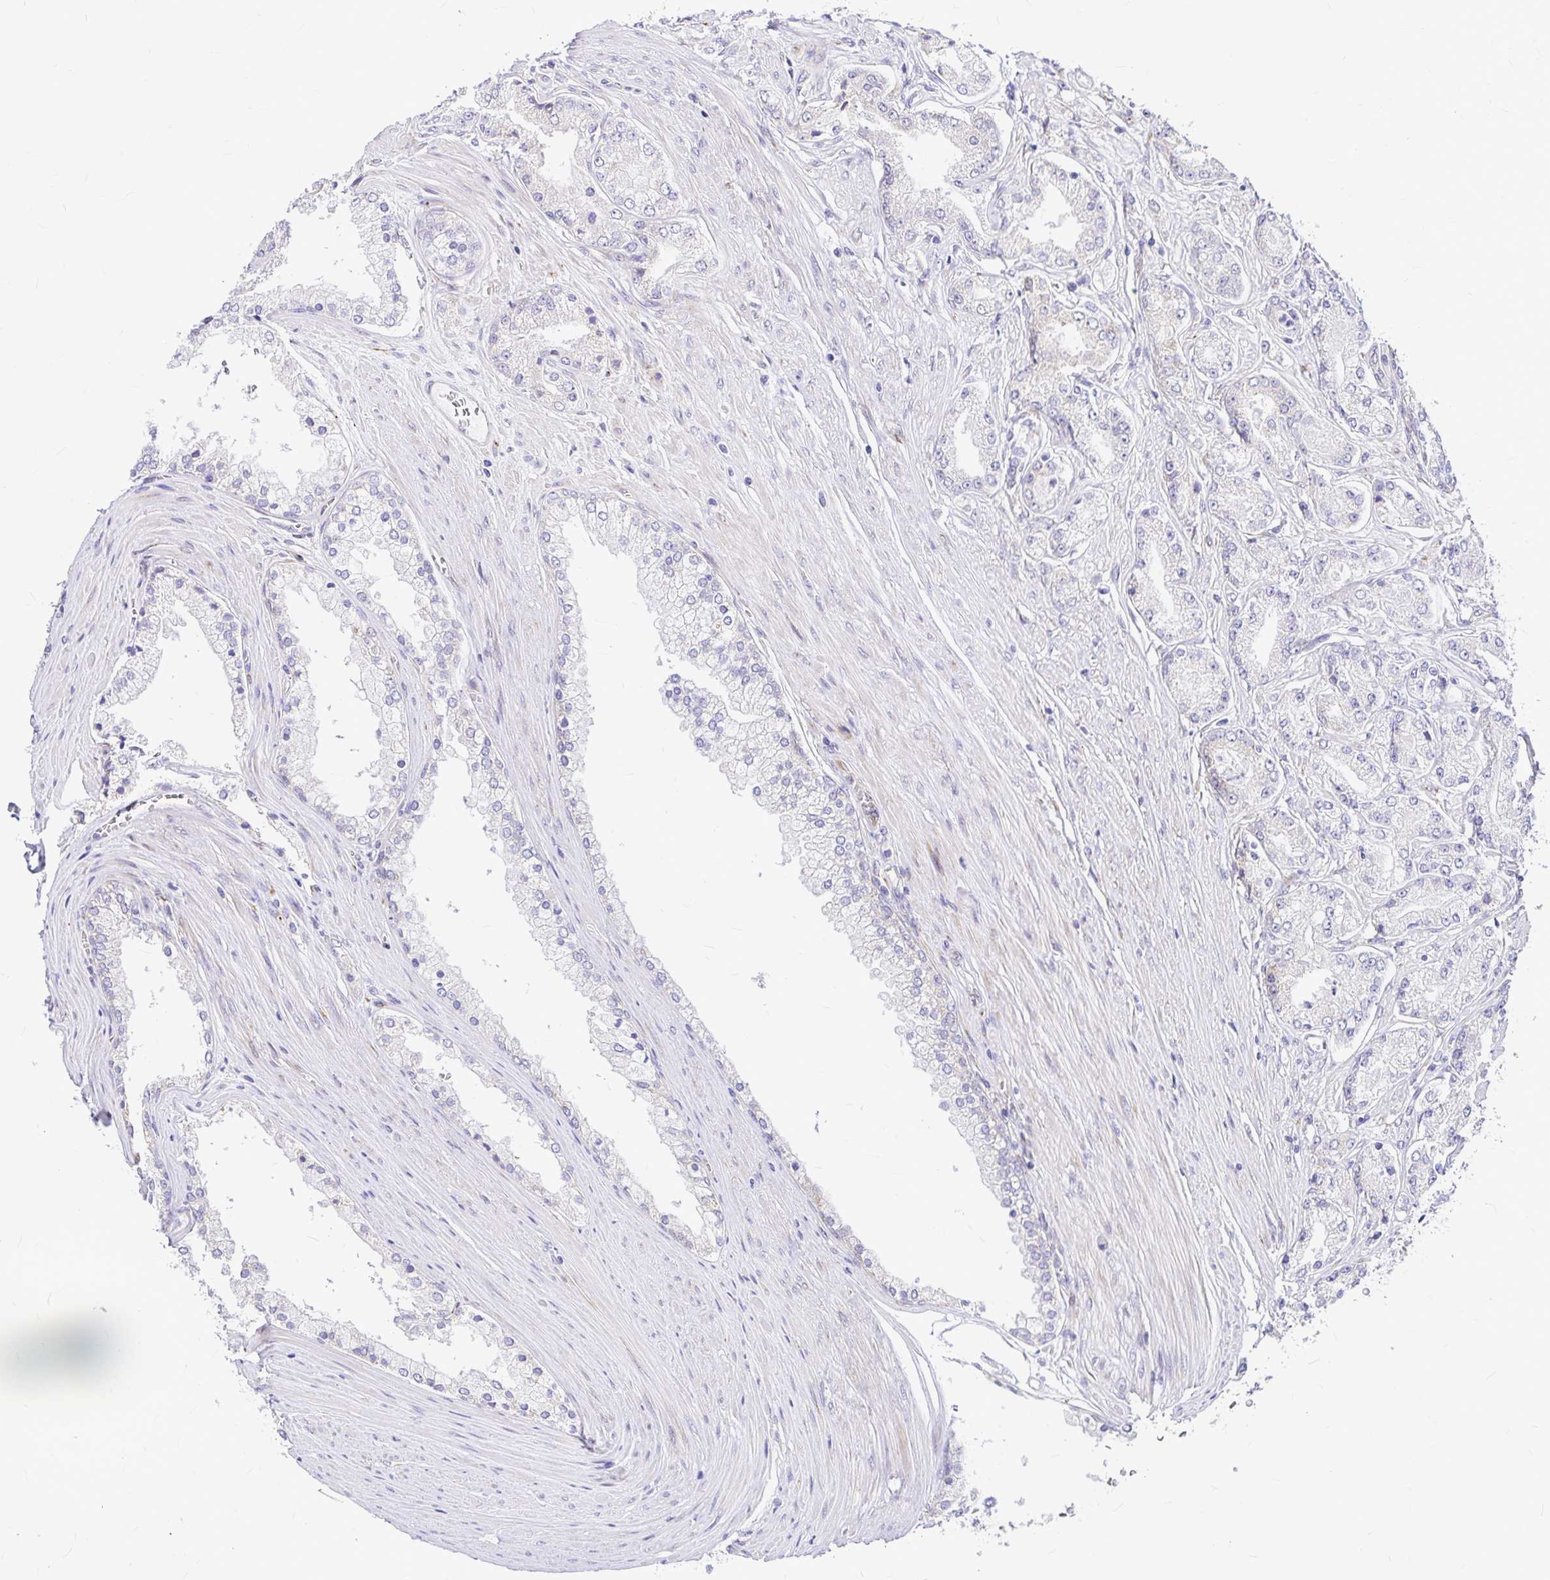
{"staining": {"intensity": "negative", "quantity": "none", "location": "none"}, "tissue": "prostate cancer", "cell_type": "Tumor cells", "image_type": "cancer", "snomed": [{"axis": "morphology", "description": "Adenocarcinoma, High grade"}, {"axis": "topography", "description": "Prostate"}], "caption": "Tumor cells show no significant positivity in prostate high-grade adenocarcinoma.", "gene": "GABBR2", "patient": {"sex": "male", "age": 66}}